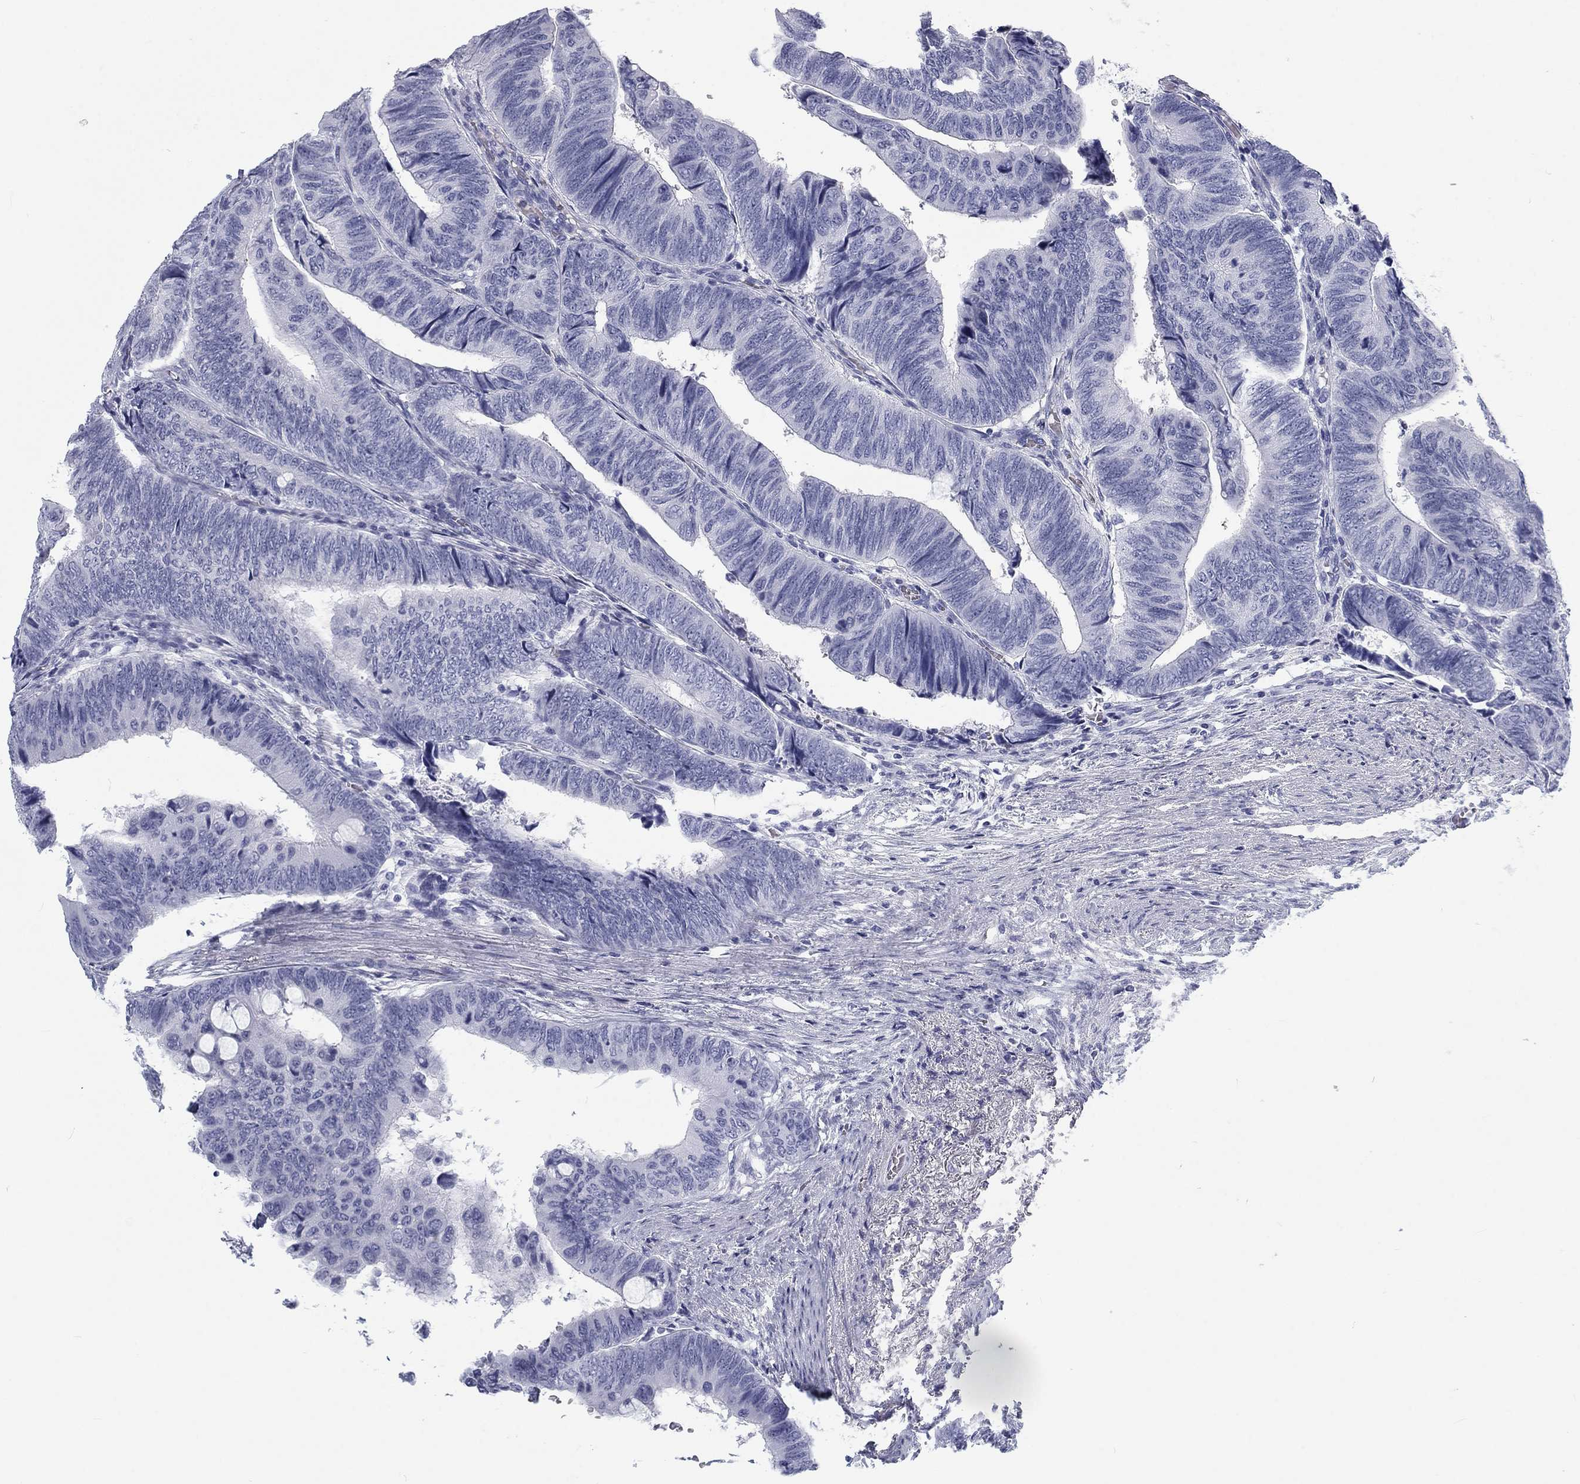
{"staining": {"intensity": "negative", "quantity": "none", "location": "none"}, "tissue": "colorectal cancer", "cell_type": "Tumor cells", "image_type": "cancer", "snomed": [{"axis": "morphology", "description": "Normal tissue, NOS"}, {"axis": "morphology", "description": "Adenocarcinoma, NOS"}, {"axis": "topography", "description": "Rectum"}, {"axis": "topography", "description": "Peripheral nerve tissue"}], "caption": "There is no significant positivity in tumor cells of colorectal cancer. (Immunohistochemistry (ihc), brightfield microscopy, high magnification).", "gene": "CALB1", "patient": {"sex": "male", "age": 92}}